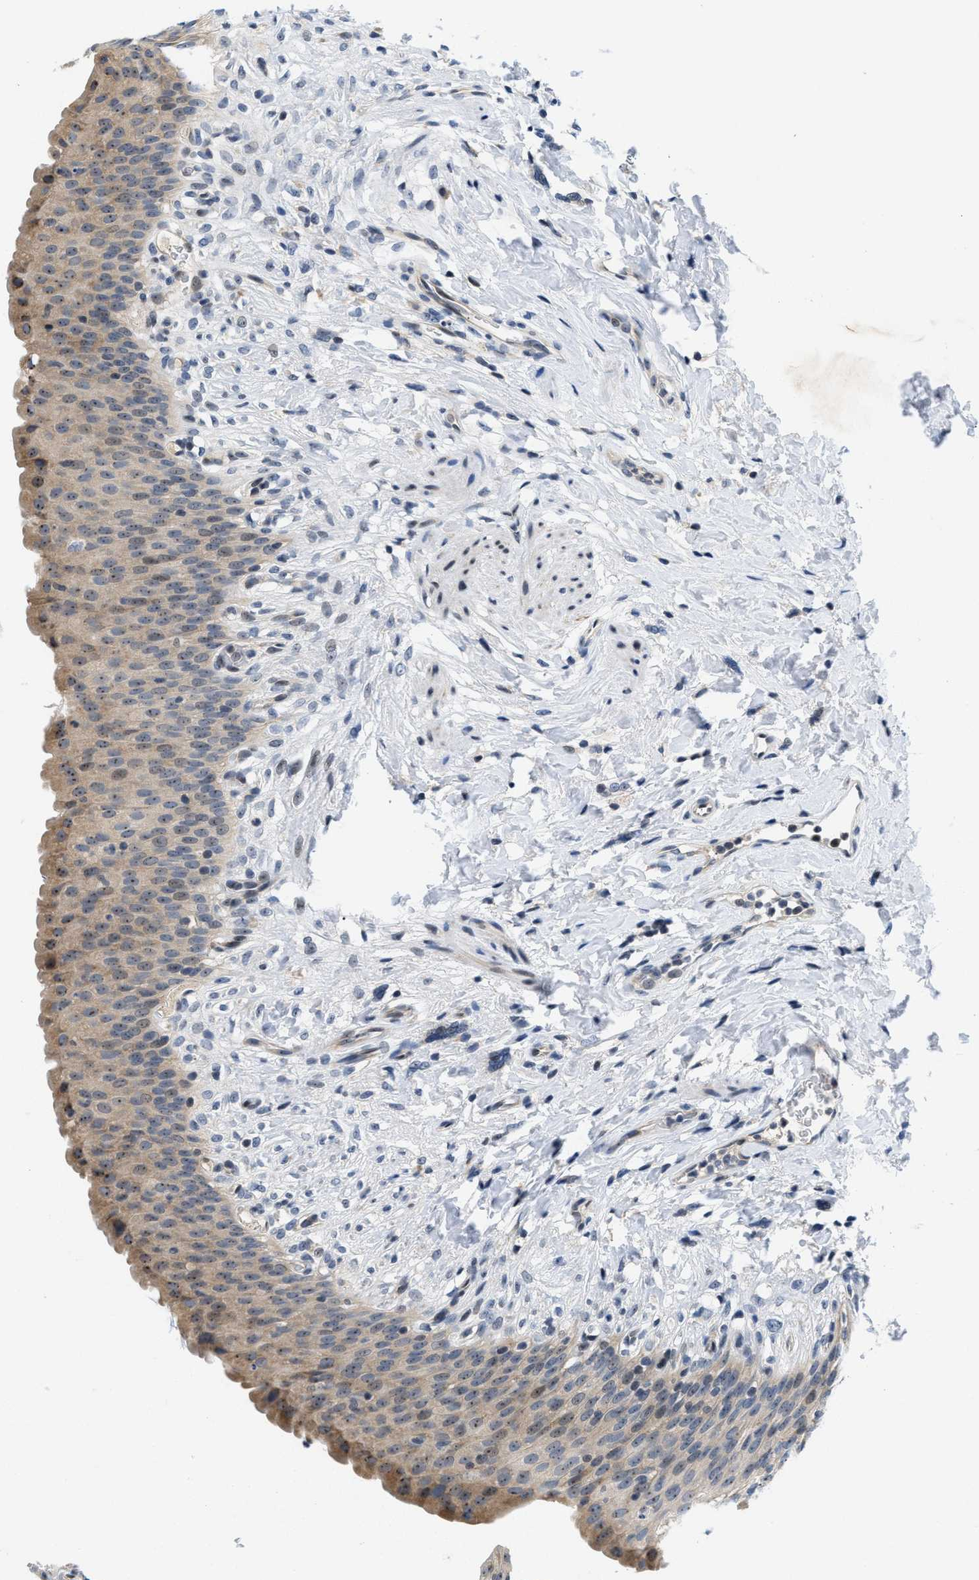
{"staining": {"intensity": "weak", "quantity": "25%-75%", "location": "cytoplasmic/membranous"}, "tissue": "urinary bladder", "cell_type": "Urothelial cells", "image_type": "normal", "snomed": [{"axis": "morphology", "description": "Normal tissue, NOS"}, {"axis": "topography", "description": "Urinary bladder"}], "caption": "A brown stain shows weak cytoplasmic/membranous staining of a protein in urothelial cells of unremarkable human urinary bladder.", "gene": "IKBKE", "patient": {"sex": "female", "age": 79}}